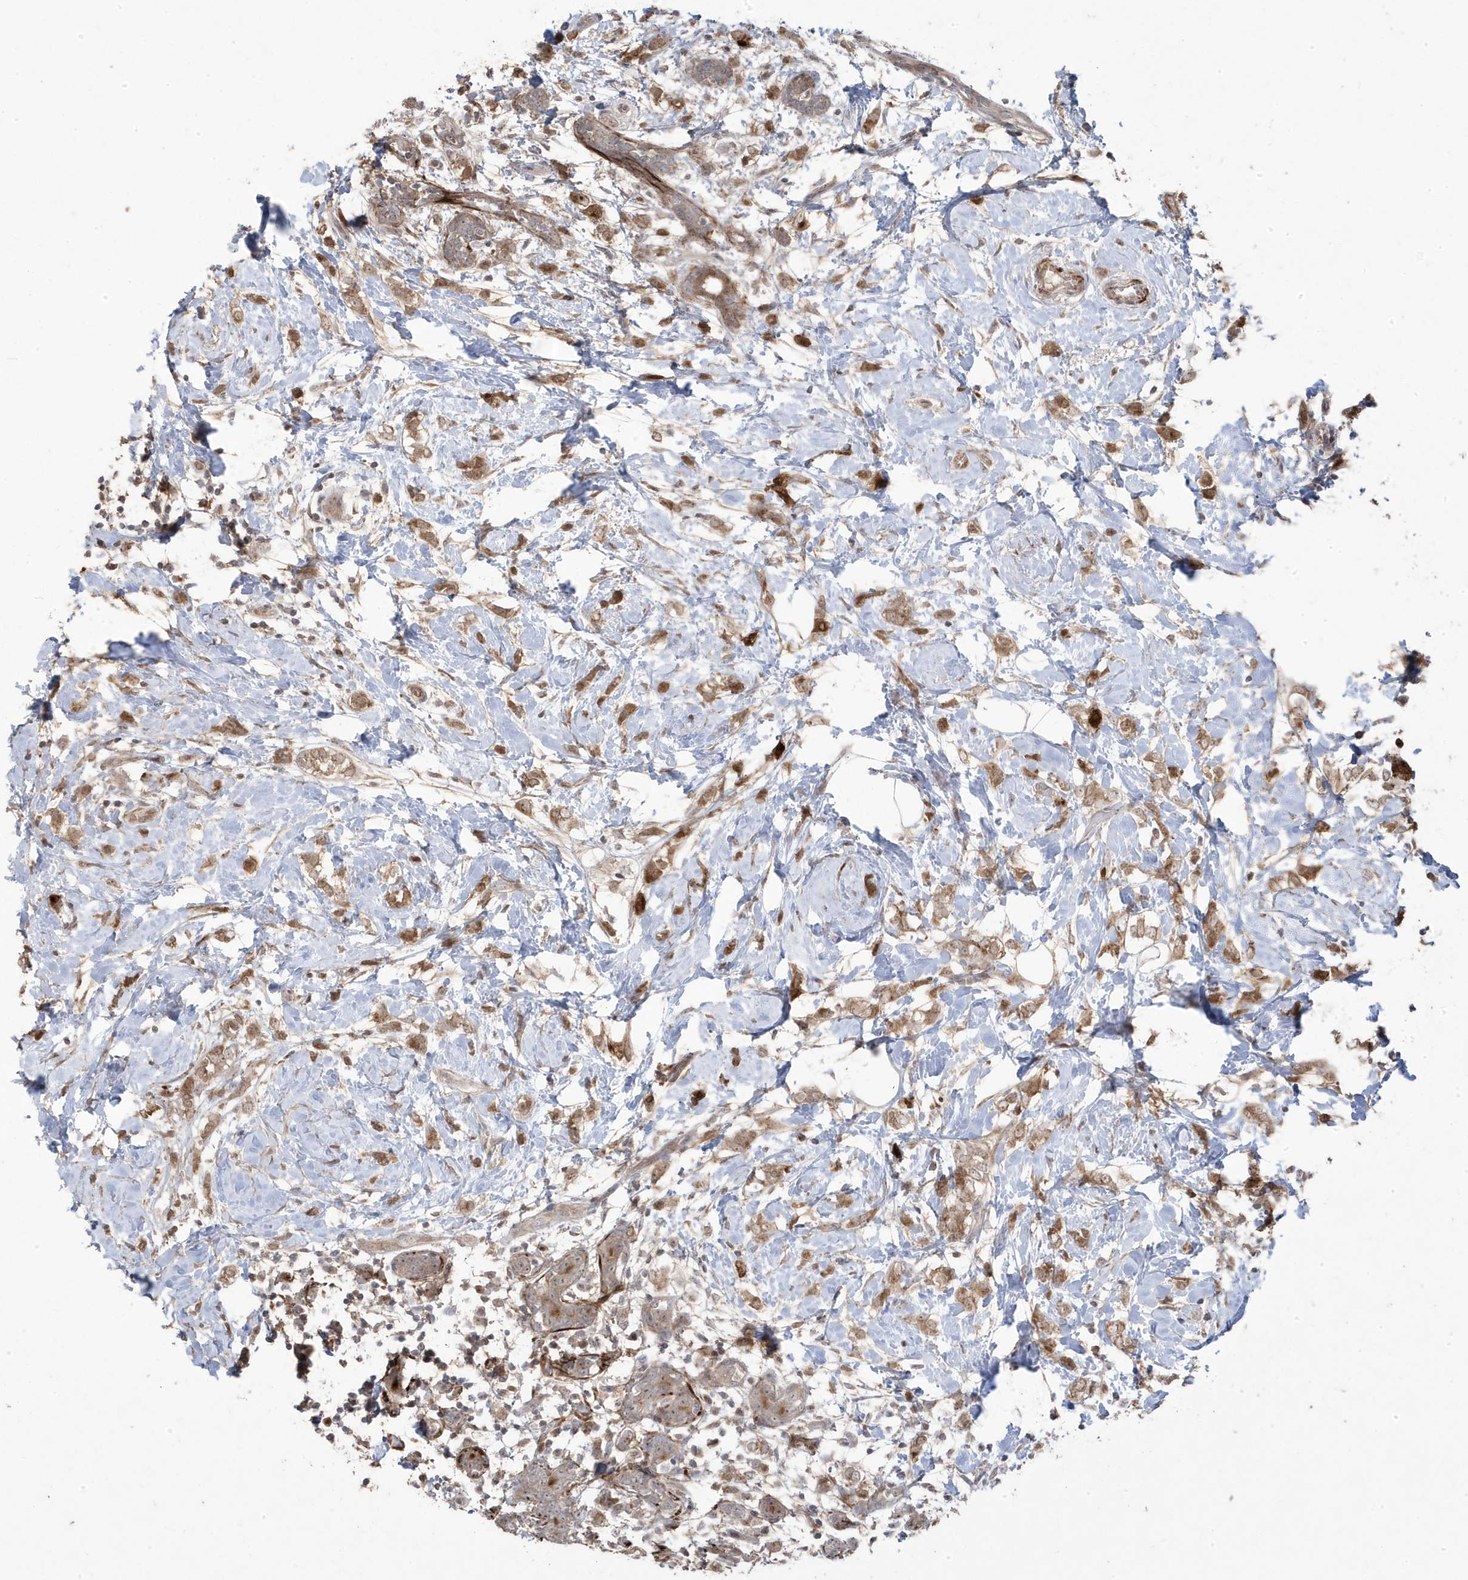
{"staining": {"intensity": "moderate", "quantity": ">75%", "location": "cytoplasmic/membranous"}, "tissue": "breast cancer", "cell_type": "Tumor cells", "image_type": "cancer", "snomed": [{"axis": "morphology", "description": "Normal tissue, NOS"}, {"axis": "morphology", "description": "Lobular carcinoma"}, {"axis": "topography", "description": "Breast"}], "caption": "A photomicrograph showing moderate cytoplasmic/membranous expression in about >75% of tumor cells in breast cancer, as visualized by brown immunohistochemical staining.", "gene": "CETN3", "patient": {"sex": "female", "age": 47}}